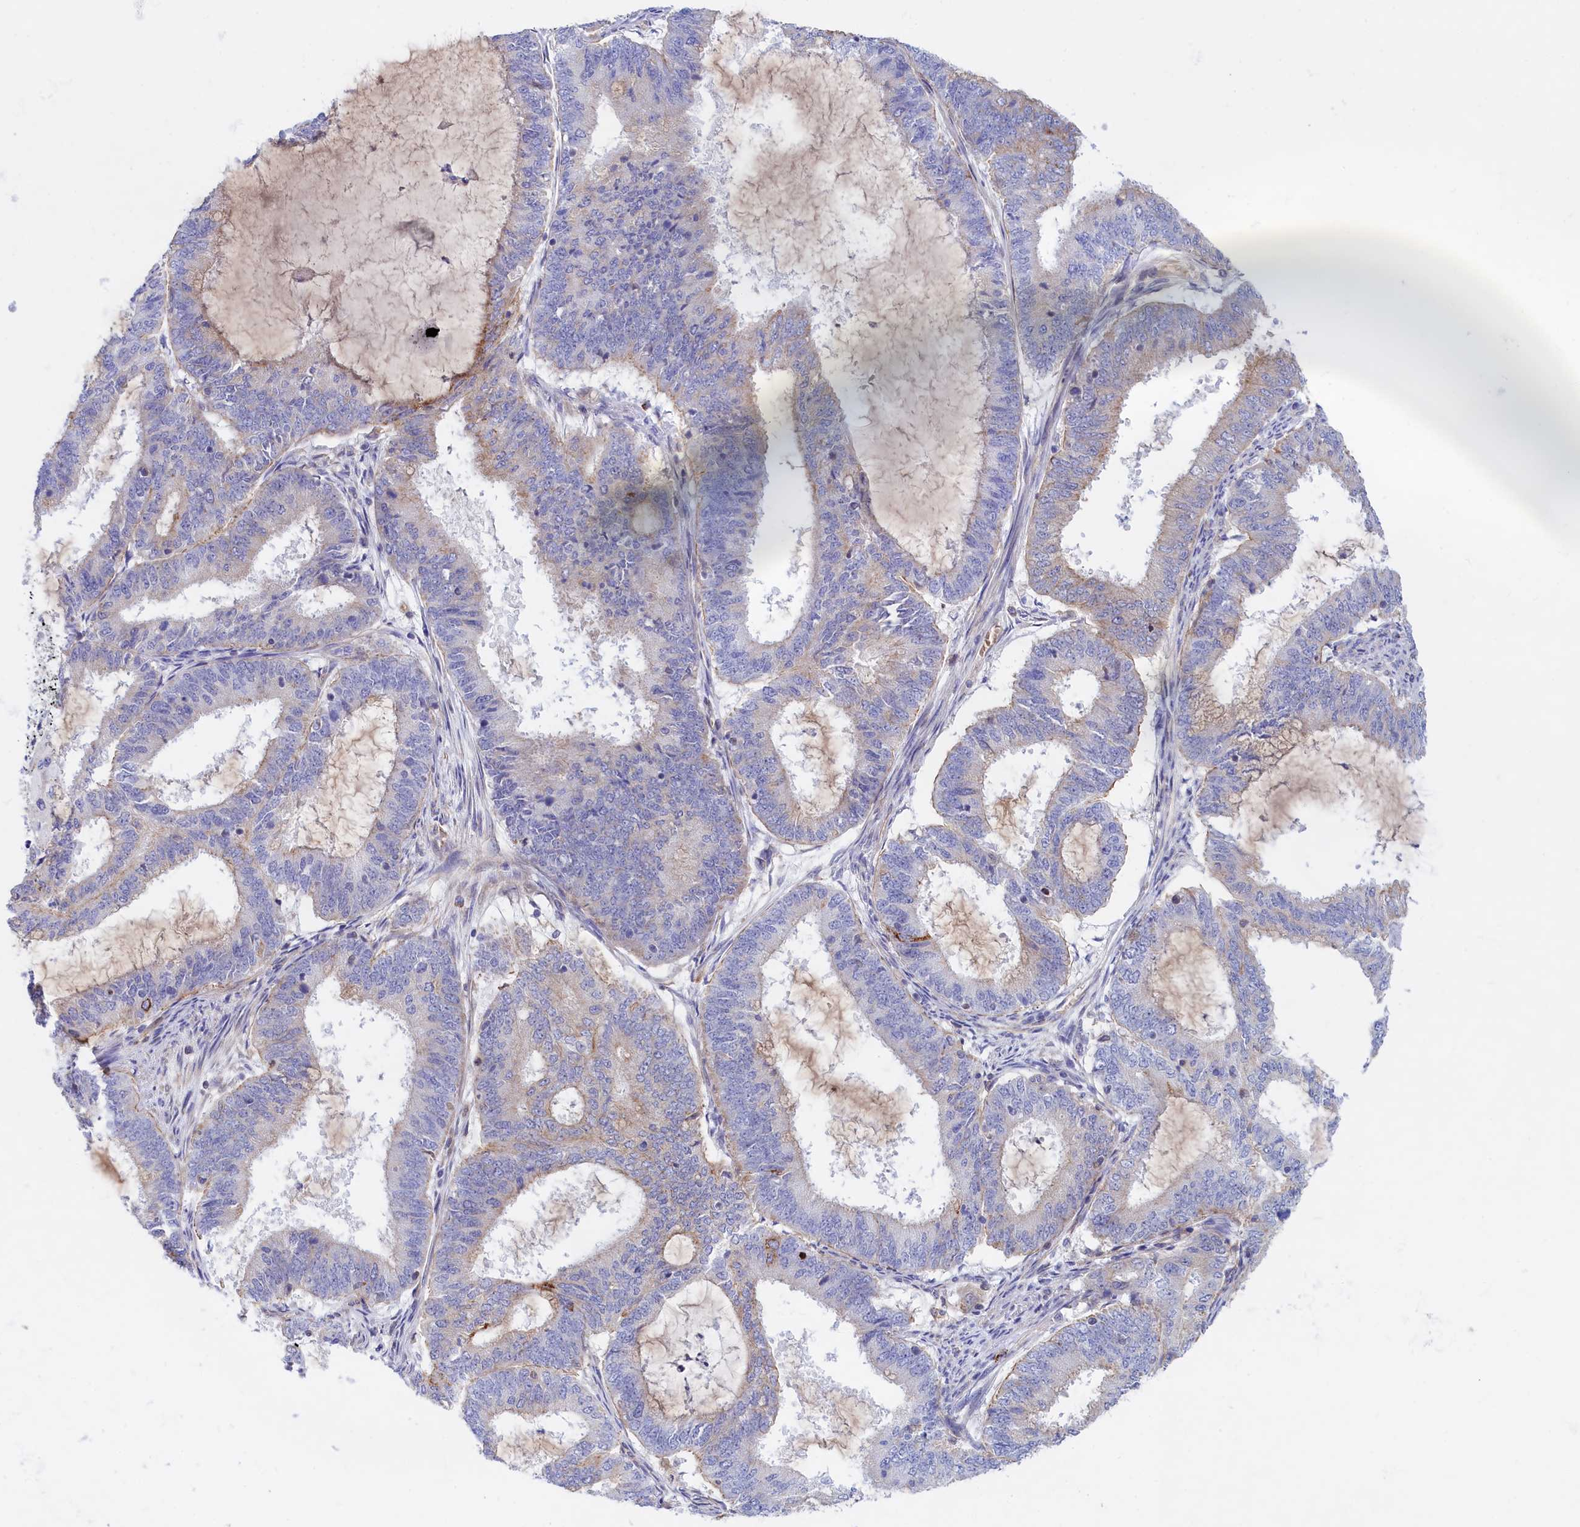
{"staining": {"intensity": "weak", "quantity": "<25%", "location": "cytoplasmic/membranous"}, "tissue": "endometrial cancer", "cell_type": "Tumor cells", "image_type": "cancer", "snomed": [{"axis": "morphology", "description": "Adenocarcinoma, NOS"}, {"axis": "topography", "description": "Endometrium"}], "caption": "The image reveals no significant expression in tumor cells of endometrial adenocarcinoma.", "gene": "ABCC12", "patient": {"sex": "female", "age": 51}}